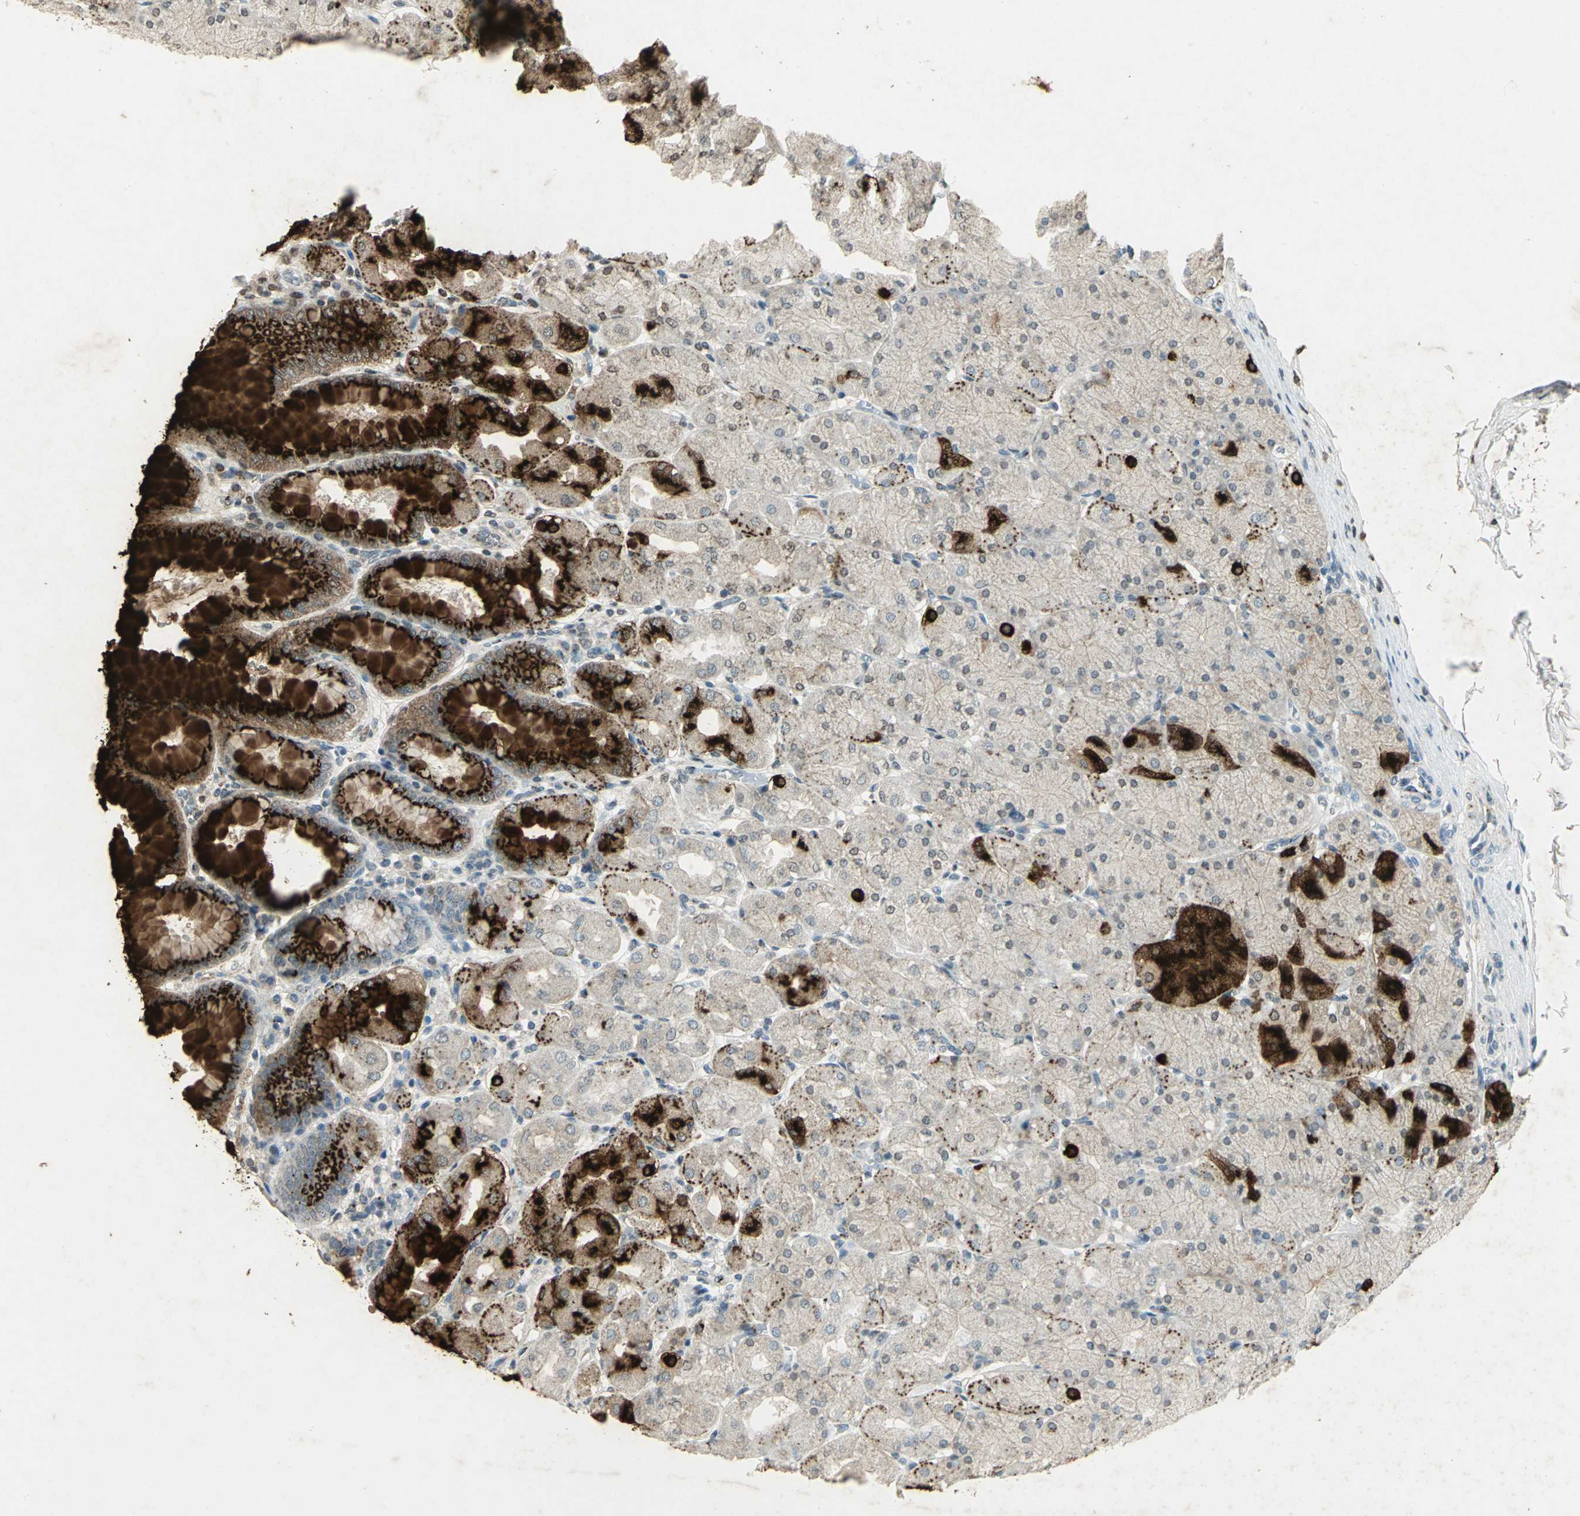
{"staining": {"intensity": "strong", "quantity": "25%-75%", "location": "cytoplasmic/membranous"}, "tissue": "stomach", "cell_type": "Glandular cells", "image_type": "normal", "snomed": [{"axis": "morphology", "description": "Normal tissue, NOS"}, {"axis": "topography", "description": "Stomach, upper"}], "caption": "IHC of unremarkable stomach displays high levels of strong cytoplasmic/membranous staining in about 25%-75% of glandular cells. The staining was performed using DAB, with brown indicating positive protein expression. Nuclei are stained blue with hematoxylin.", "gene": "CAMK2B", "patient": {"sex": "female", "age": 56}}